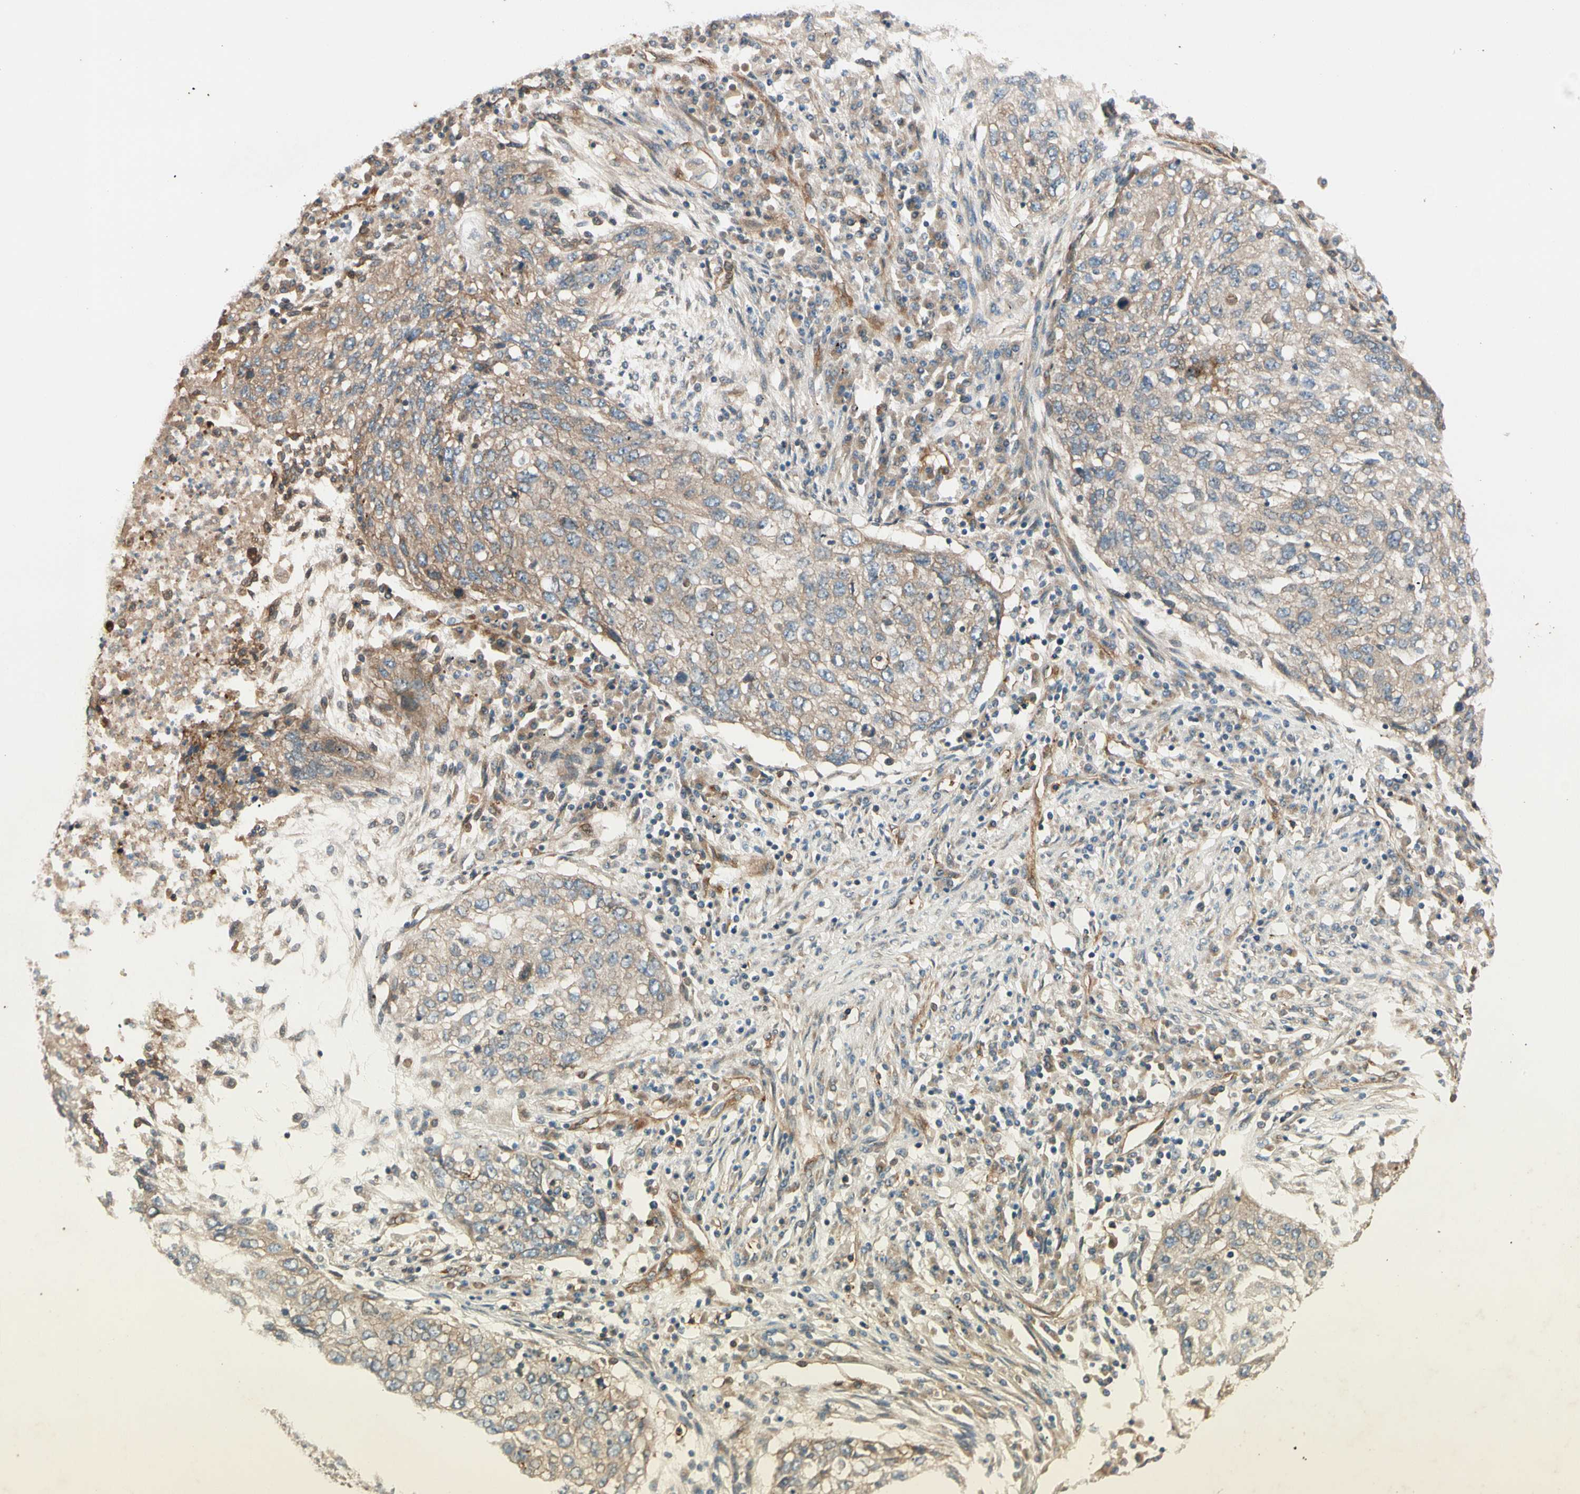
{"staining": {"intensity": "weak", "quantity": ">75%", "location": "cytoplasmic/membranous"}, "tissue": "lung cancer", "cell_type": "Tumor cells", "image_type": "cancer", "snomed": [{"axis": "morphology", "description": "Squamous cell carcinoma, NOS"}, {"axis": "topography", "description": "Lung"}], "caption": "This is an image of immunohistochemistry (IHC) staining of lung cancer (squamous cell carcinoma), which shows weak staining in the cytoplasmic/membranous of tumor cells.", "gene": "ROCK2", "patient": {"sex": "female", "age": 63}}